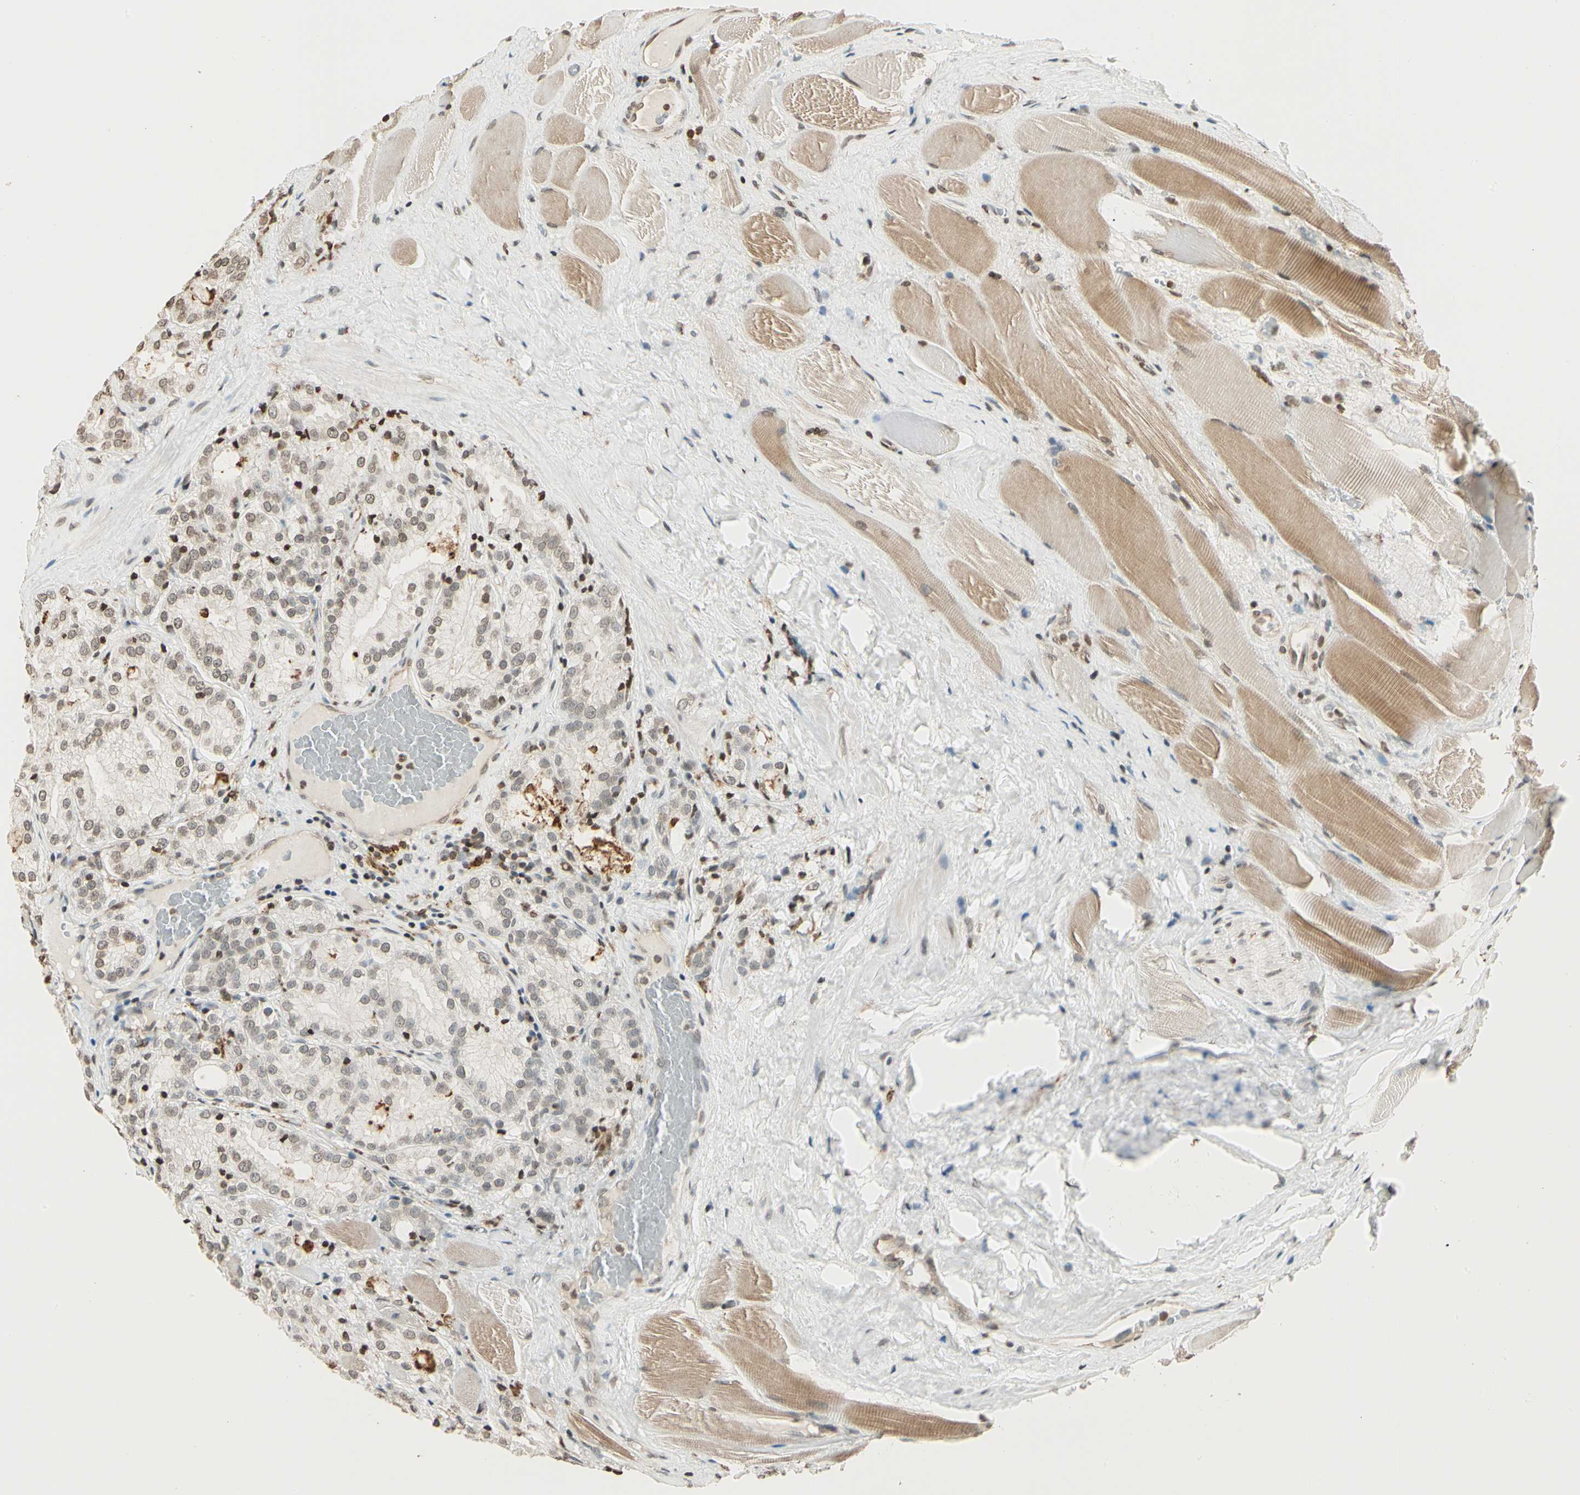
{"staining": {"intensity": "weak", "quantity": ">75%", "location": "nuclear"}, "tissue": "prostate cancer", "cell_type": "Tumor cells", "image_type": "cancer", "snomed": [{"axis": "morphology", "description": "Adenocarcinoma, High grade"}, {"axis": "topography", "description": "Prostate"}], "caption": "IHC staining of high-grade adenocarcinoma (prostate), which shows low levels of weak nuclear staining in about >75% of tumor cells indicating weak nuclear protein positivity. The staining was performed using DAB (brown) for protein detection and nuclei were counterstained in hematoxylin (blue).", "gene": "FER", "patient": {"sex": "male", "age": 73}}